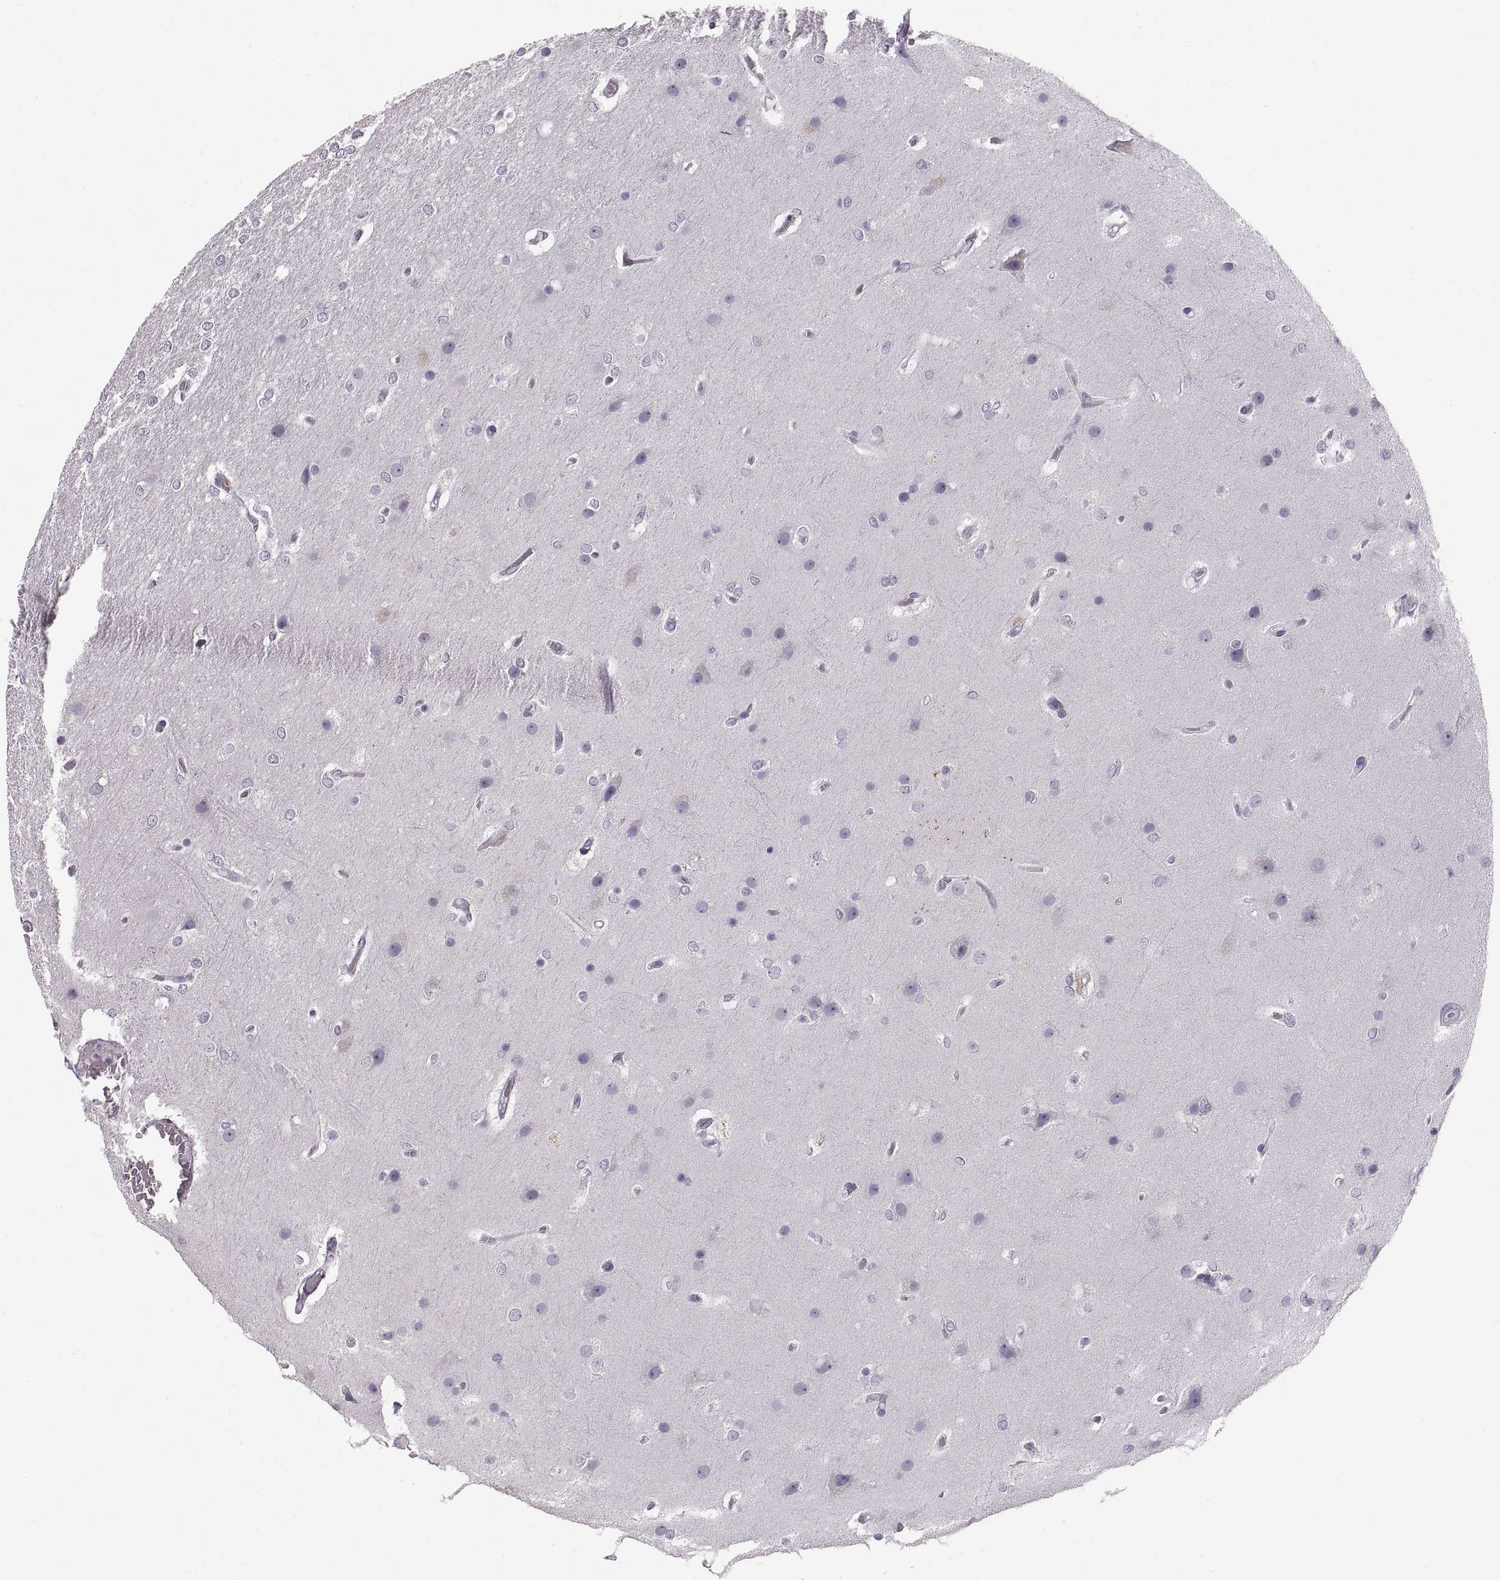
{"staining": {"intensity": "negative", "quantity": "none", "location": "none"}, "tissue": "glioma", "cell_type": "Tumor cells", "image_type": "cancer", "snomed": [{"axis": "morphology", "description": "Glioma, malignant, High grade"}, {"axis": "topography", "description": "Brain"}], "caption": "This is an immunohistochemistry histopathology image of glioma. There is no positivity in tumor cells.", "gene": "COL9A3", "patient": {"sex": "female", "age": 61}}